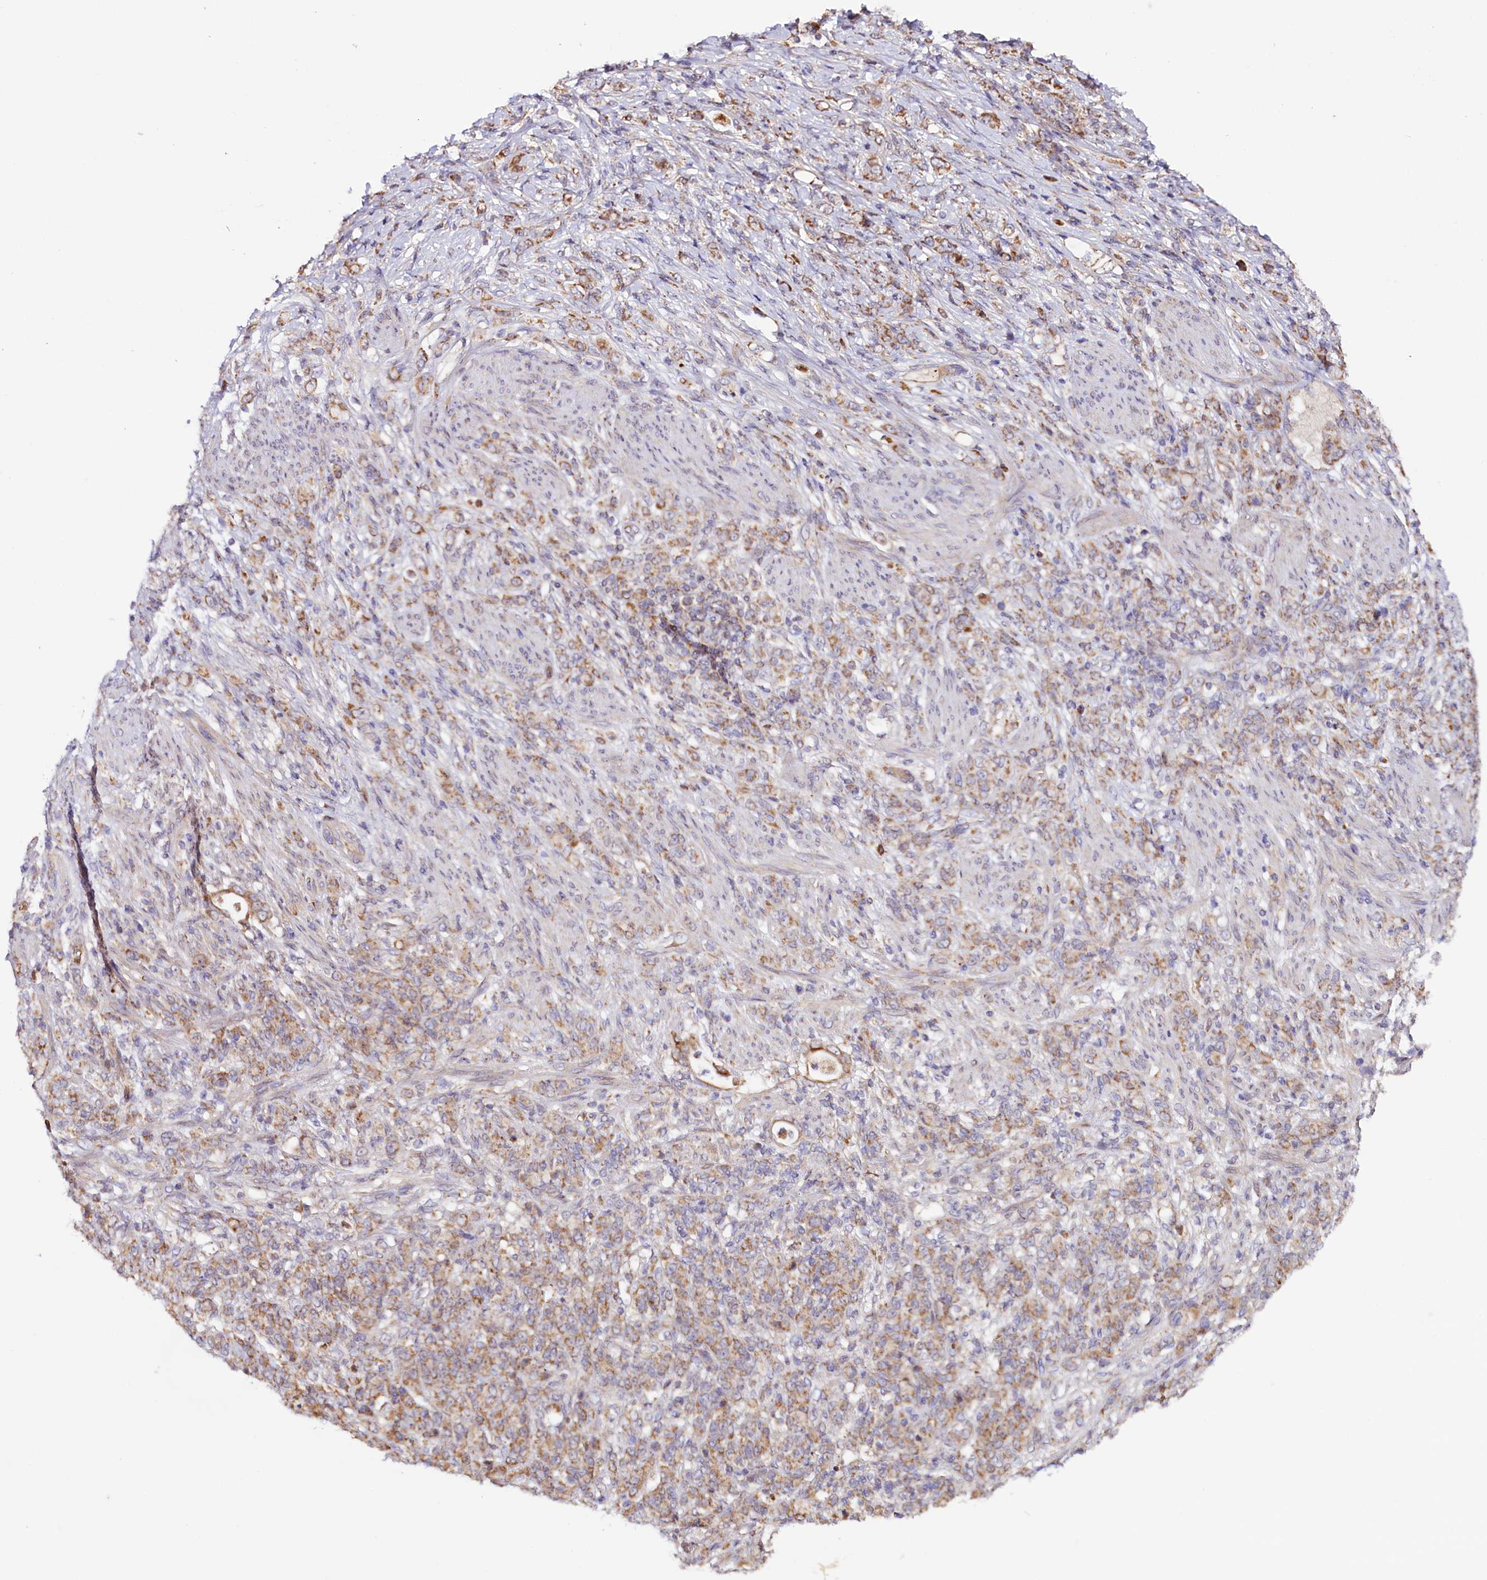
{"staining": {"intensity": "moderate", "quantity": ">75%", "location": "cytoplasmic/membranous"}, "tissue": "stomach cancer", "cell_type": "Tumor cells", "image_type": "cancer", "snomed": [{"axis": "morphology", "description": "Adenocarcinoma, NOS"}, {"axis": "topography", "description": "Stomach"}], "caption": "A brown stain highlights moderate cytoplasmic/membranous staining of a protein in stomach cancer (adenocarcinoma) tumor cells.", "gene": "ST7", "patient": {"sex": "female", "age": 79}}